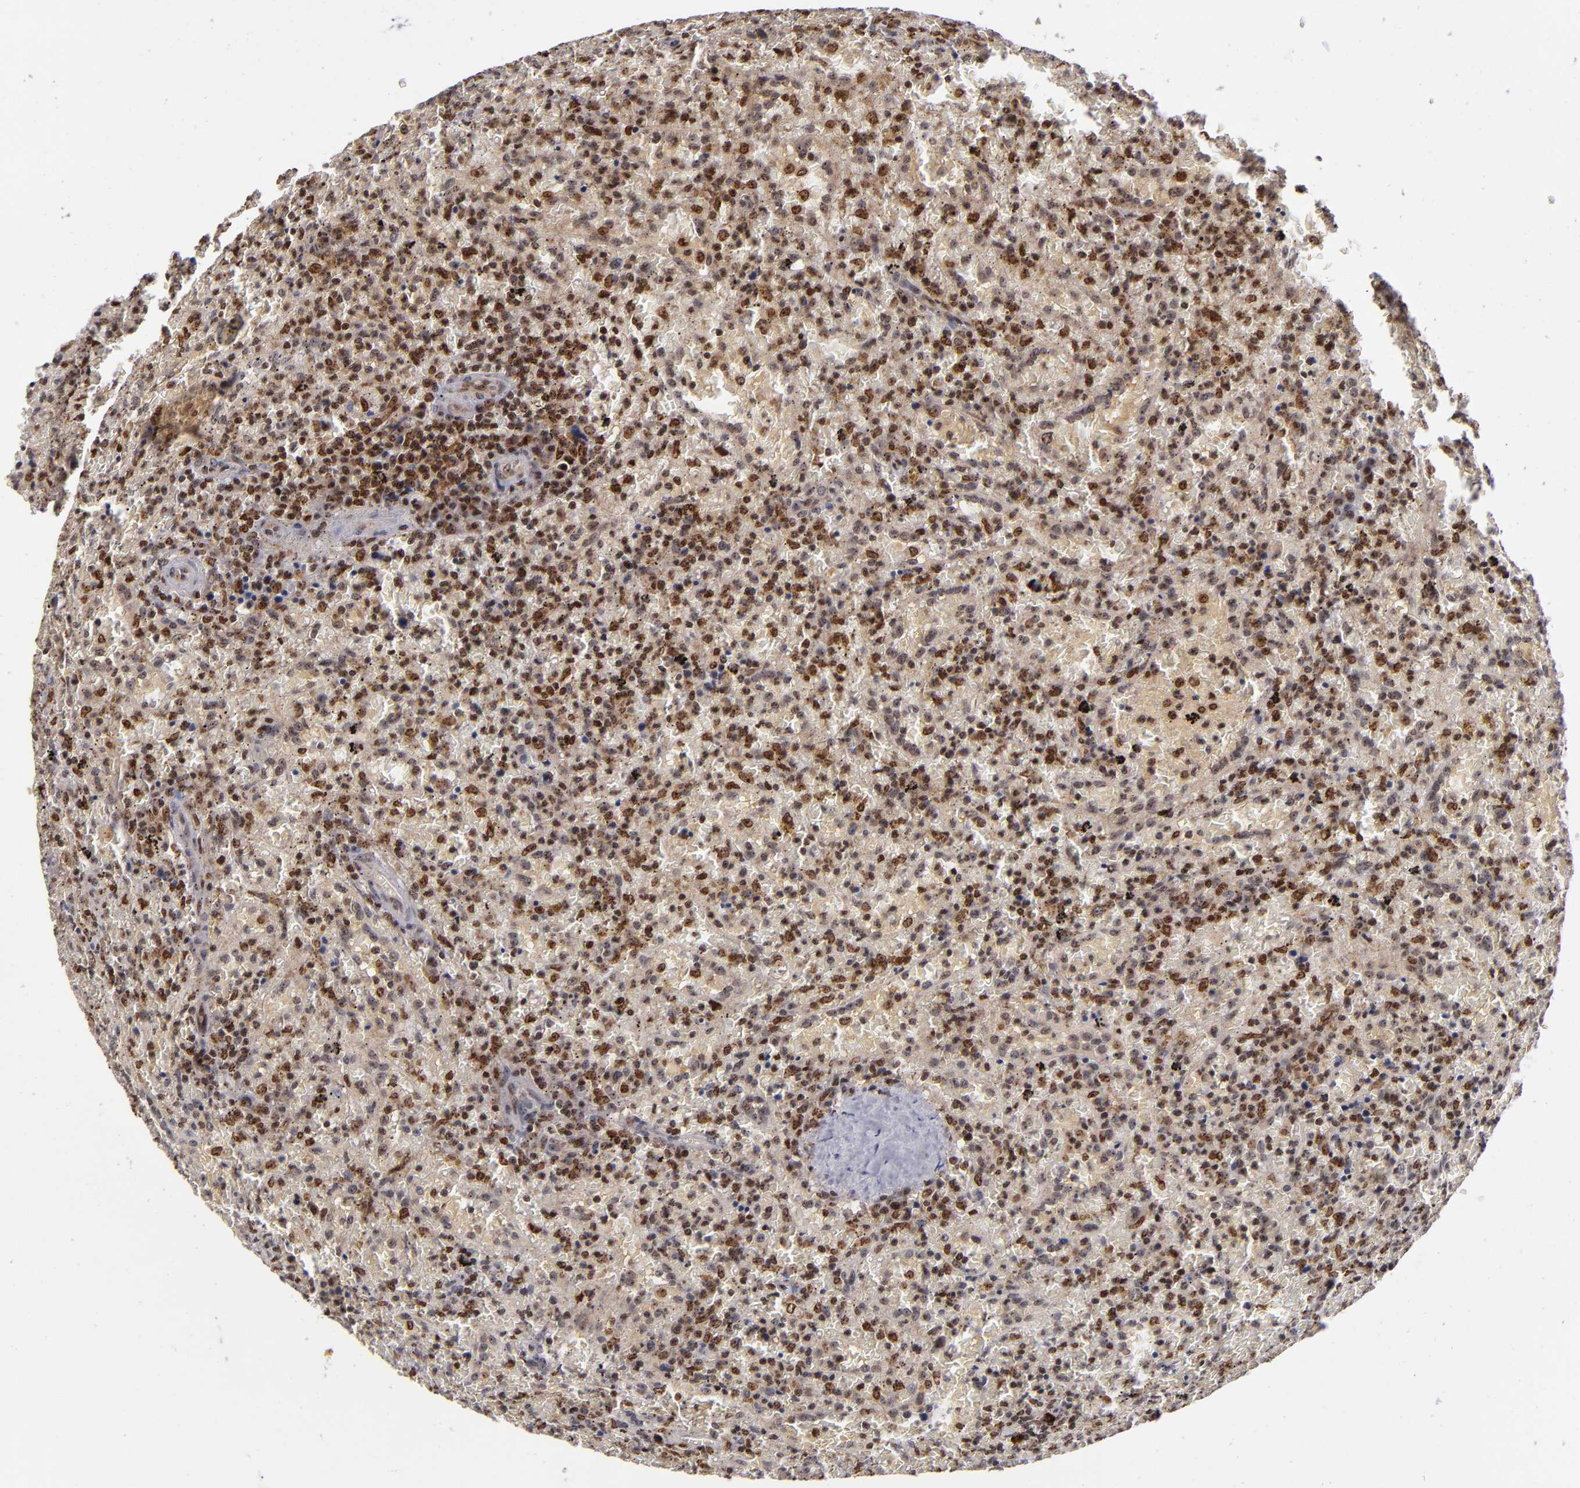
{"staining": {"intensity": "weak", "quantity": "25%-75%", "location": "cytoplasmic/membranous,nuclear"}, "tissue": "lymphoma", "cell_type": "Tumor cells", "image_type": "cancer", "snomed": [{"axis": "morphology", "description": "Malignant lymphoma, non-Hodgkin's type, High grade"}, {"axis": "topography", "description": "Spleen"}, {"axis": "topography", "description": "Lymph node"}], "caption": "Protein analysis of high-grade malignant lymphoma, non-Hodgkin's type tissue shows weak cytoplasmic/membranous and nuclear expression in about 25%-75% of tumor cells.", "gene": "PCNX4", "patient": {"sex": "female", "age": 70}}